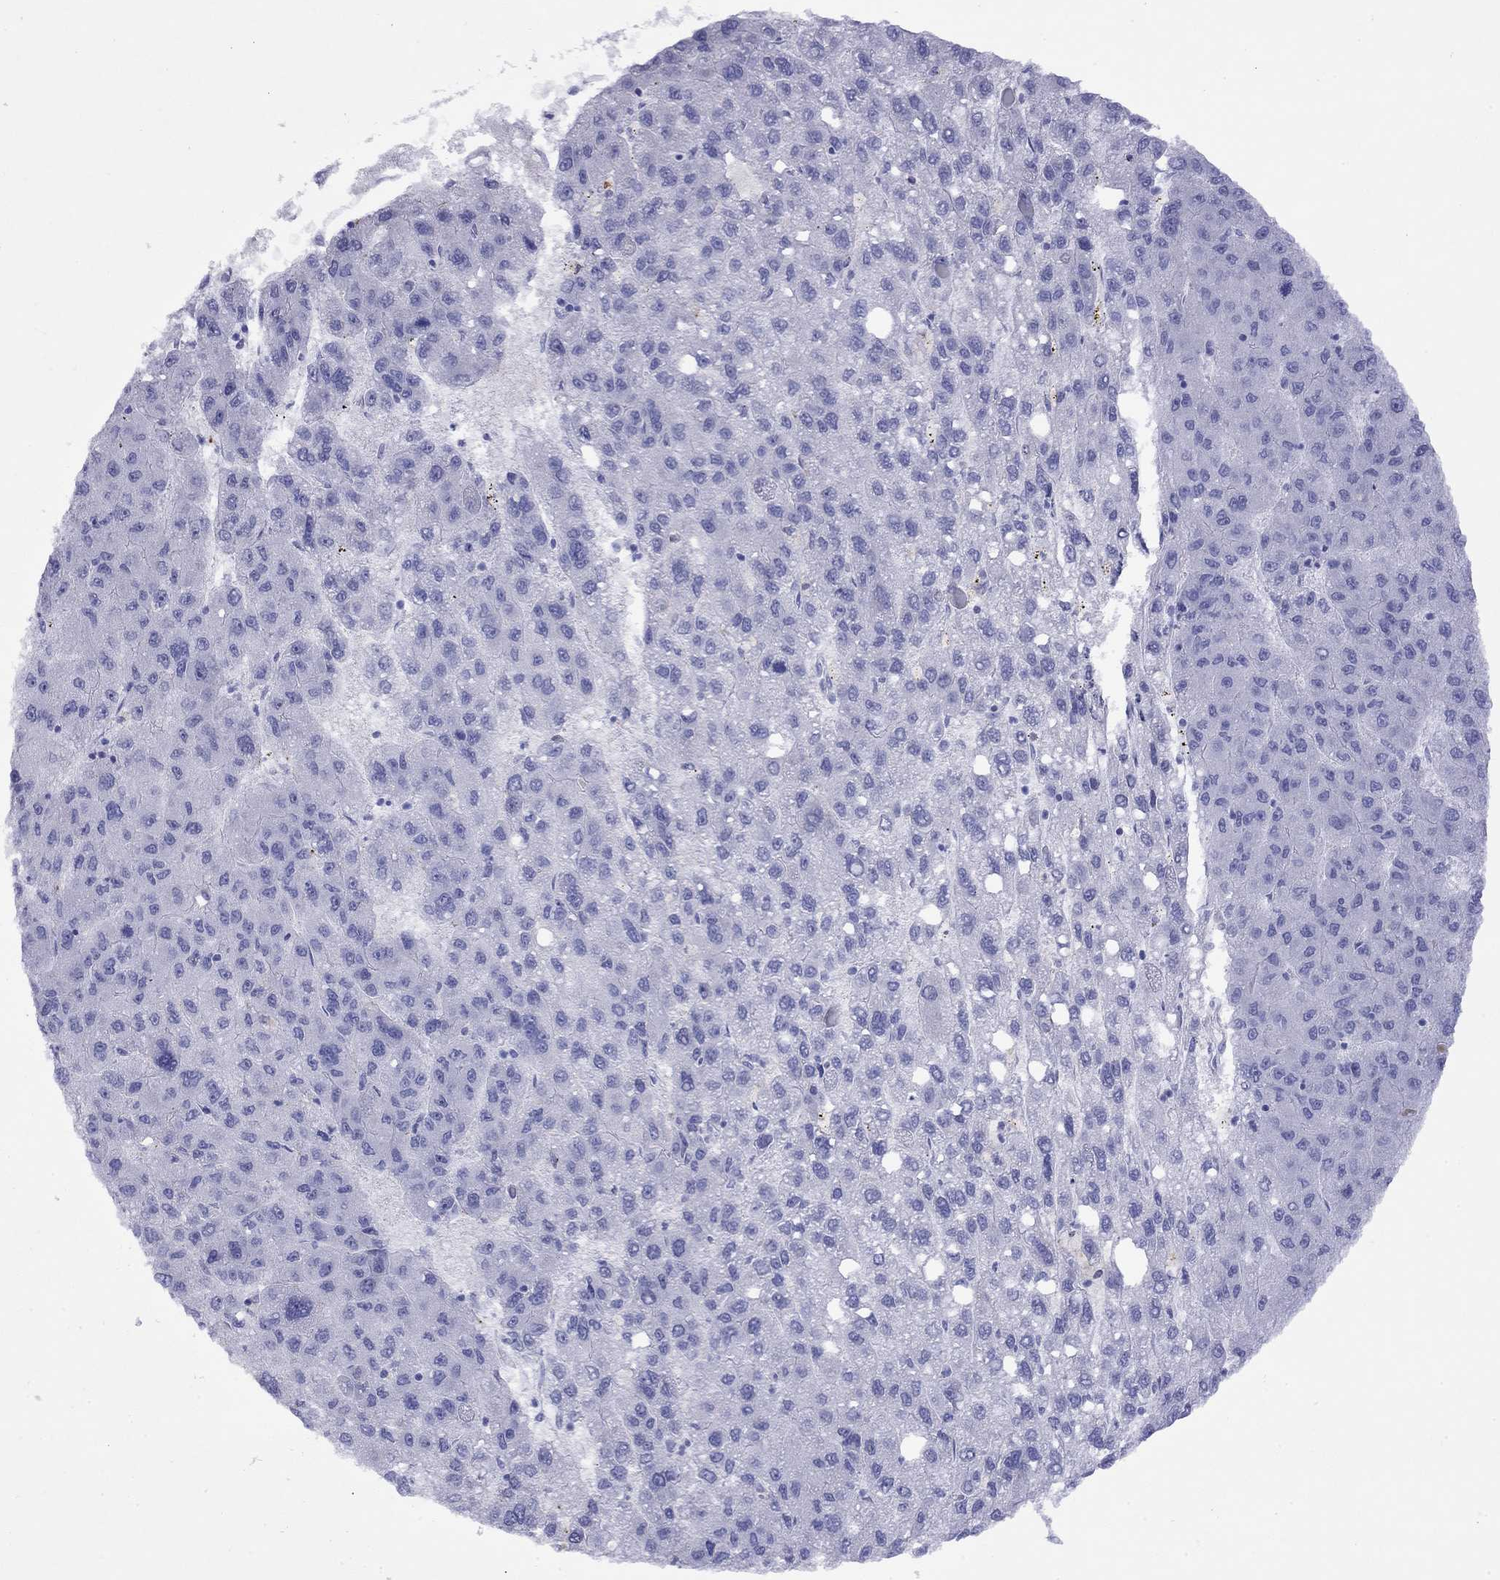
{"staining": {"intensity": "negative", "quantity": "none", "location": "none"}, "tissue": "liver cancer", "cell_type": "Tumor cells", "image_type": "cancer", "snomed": [{"axis": "morphology", "description": "Carcinoma, Hepatocellular, NOS"}, {"axis": "topography", "description": "Liver"}], "caption": "IHC image of liver hepatocellular carcinoma stained for a protein (brown), which exhibits no positivity in tumor cells.", "gene": "SLC30A8", "patient": {"sex": "female", "age": 82}}